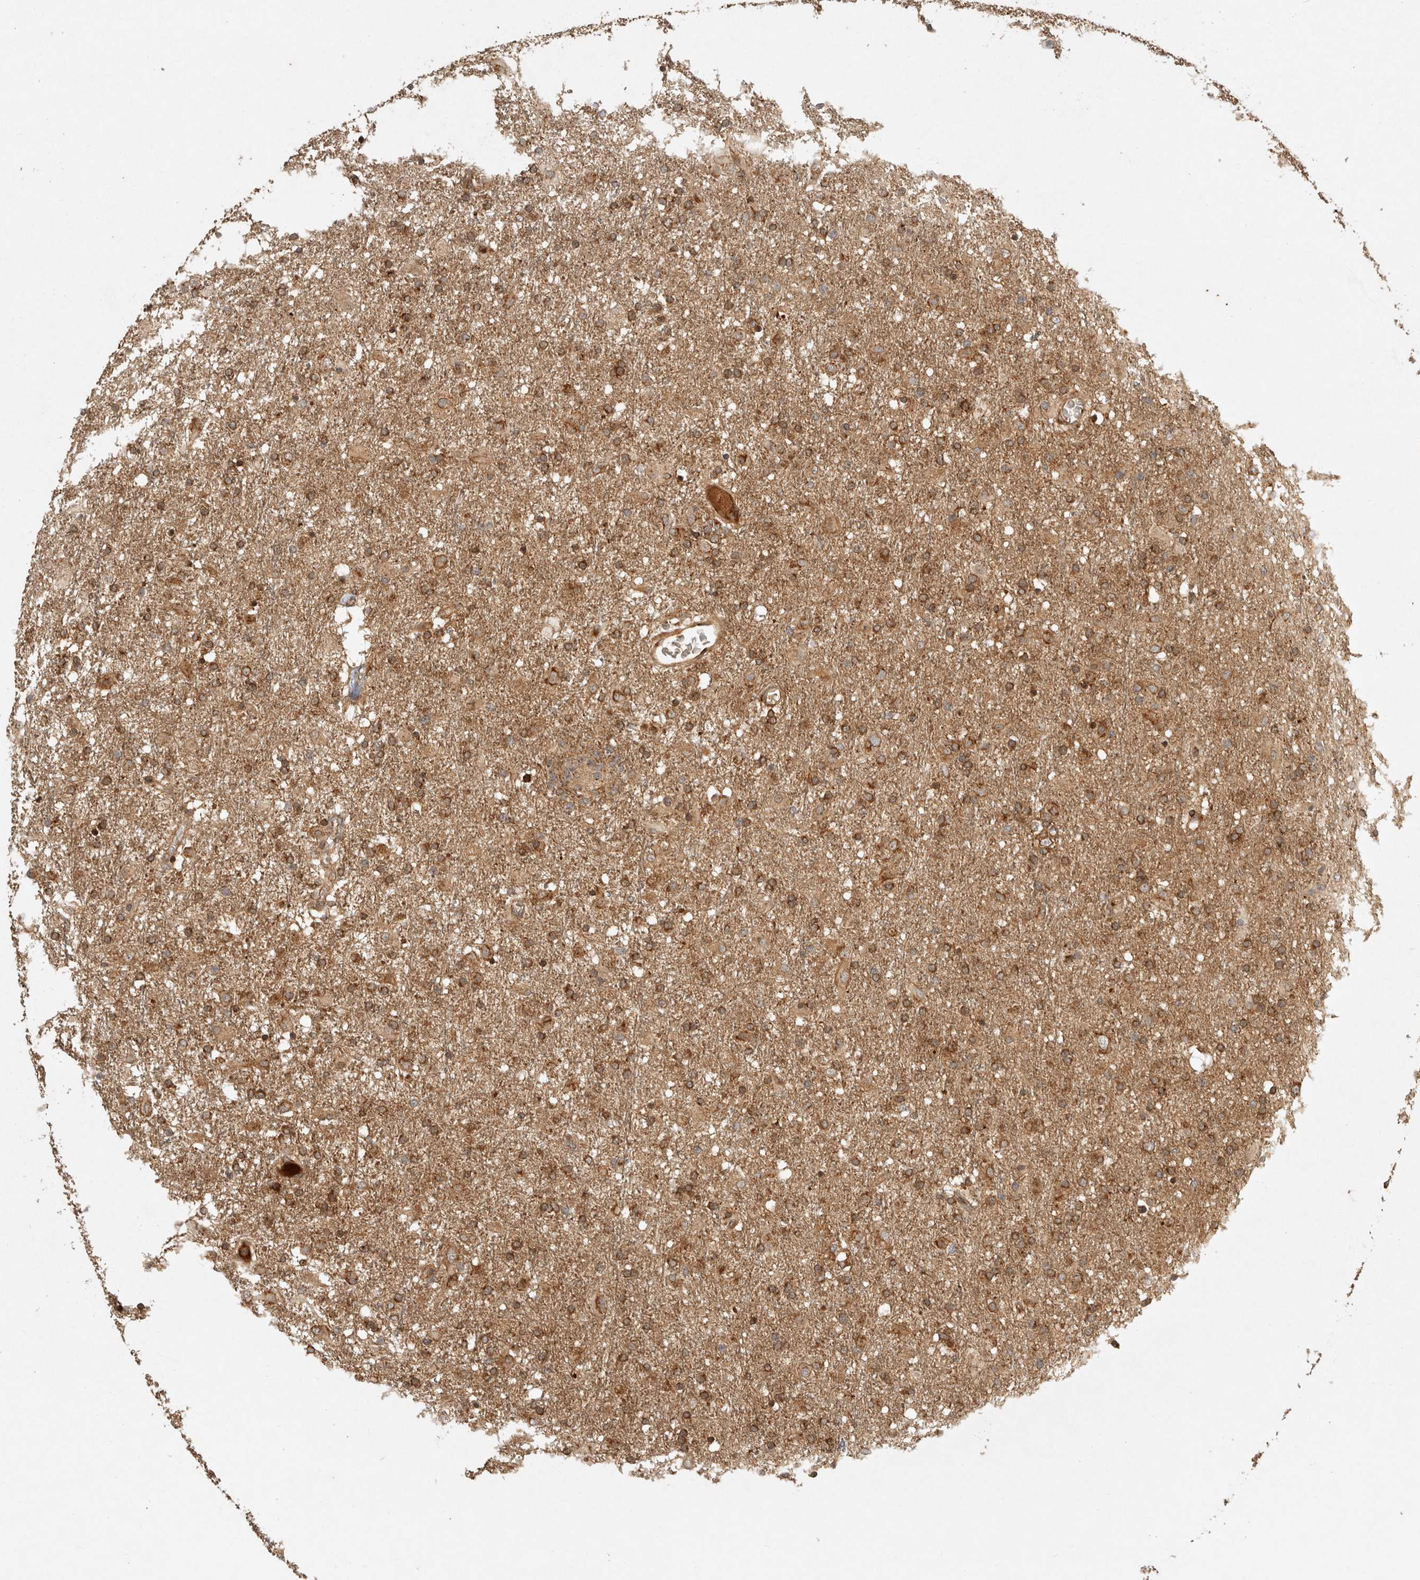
{"staining": {"intensity": "moderate", "quantity": ">75%", "location": "cytoplasmic/membranous"}, "tissue": "glioma", "cell_type": "Tumor cells", "image_type": "cancer", "snomed": [{"axis": "morphology", "description": "Glioma, malignant, Low grade"}, {"axis": "topography", "description": "Brain"}], "caption": "Protein expression analysis of human glioma reveals moderate cytoplasmic/membranous staining in about >75% of tumor cells.", "gene": "CAMSAP2", "patient": {"sex": "male", "age": 65}}